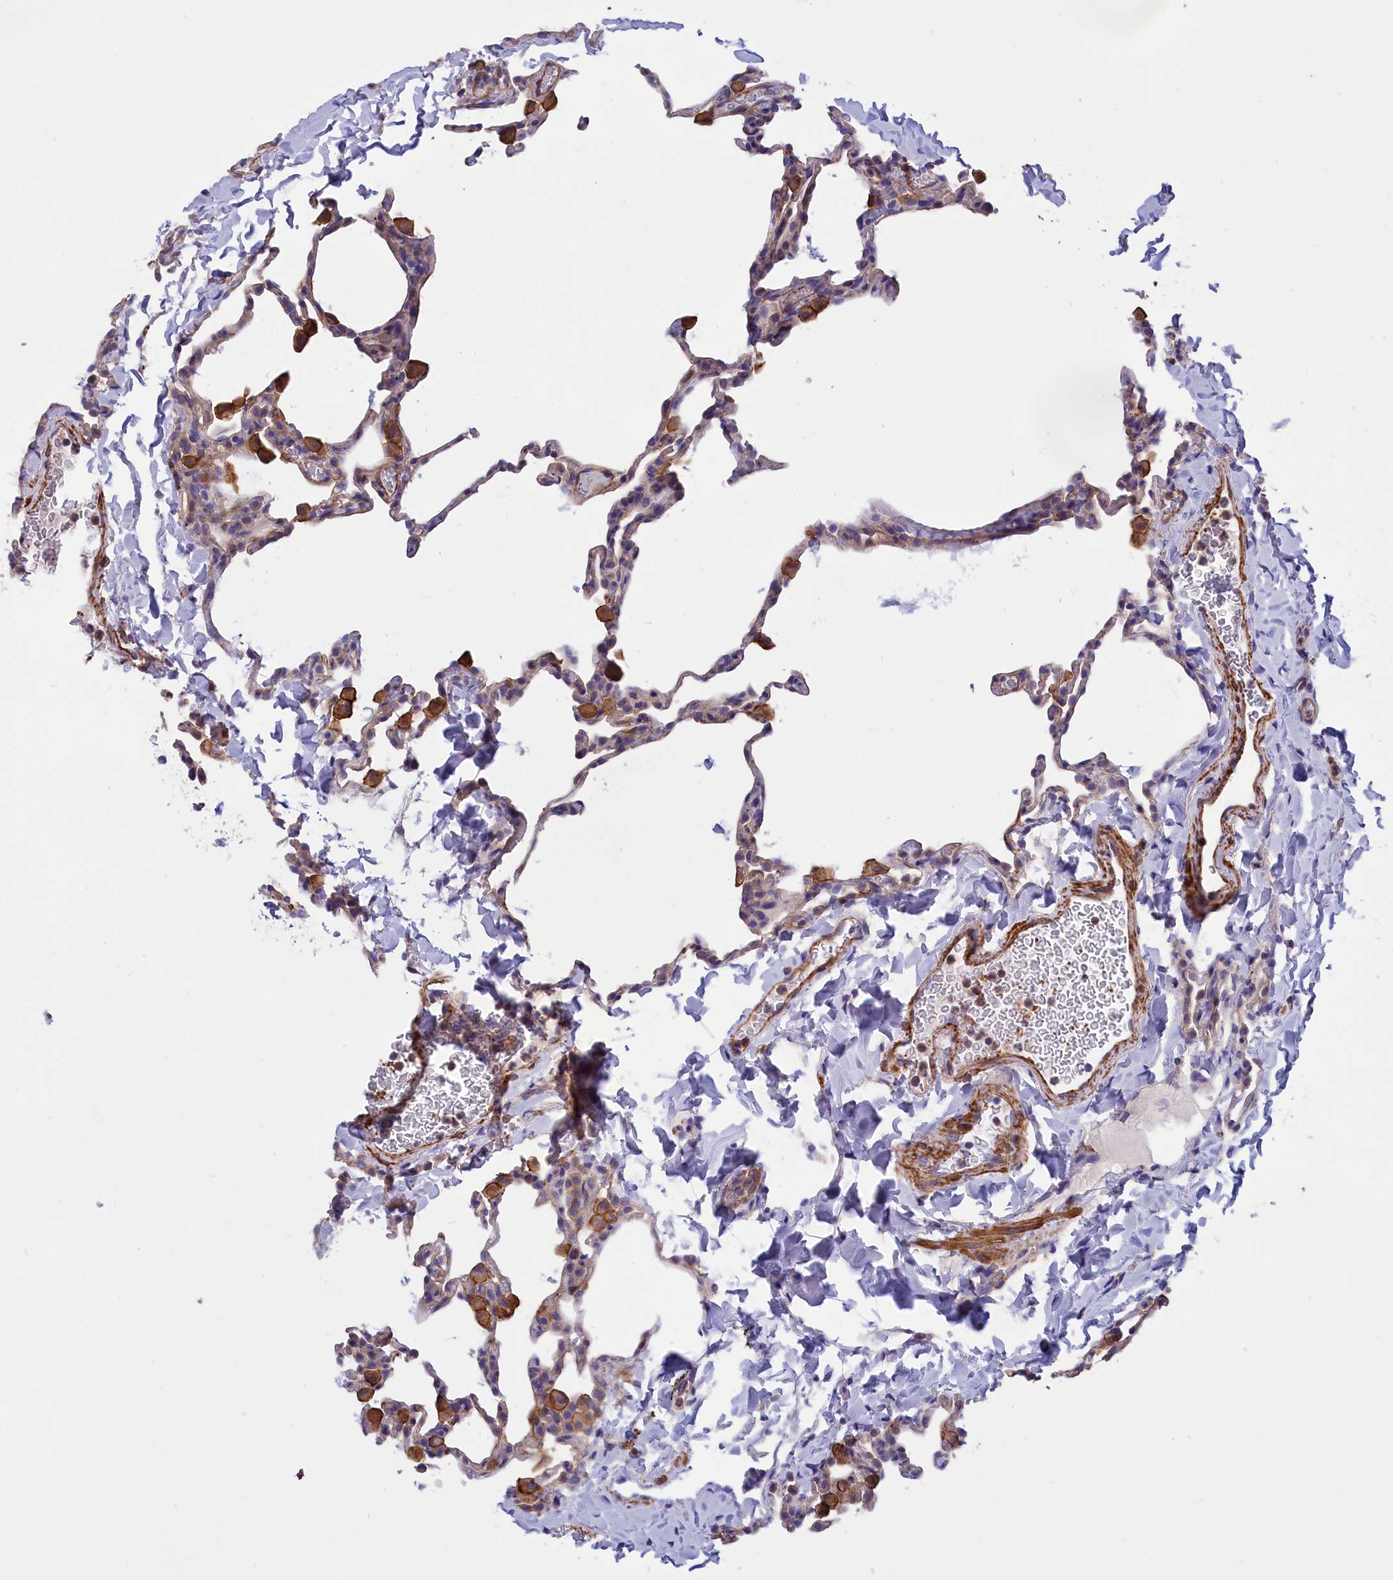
{"staining": {"intensity": "negative", "quantity": "none", "location": "none"}, "tissue": "lung", "cell_type": "Alveolar cells", "image_type": "normal", "snomed": [{"axis": "morphology", "description": "Normal tissue, NOS"}, {"axis": "topography", "description": "Lung"}], "caption": "IHC micrograph of unremarkable lung stained for a protein (brown), which exhibits no expression in alveolar cells.", "gene": "AMDHD2", "patient": {"sex": "male", "age": 20}}